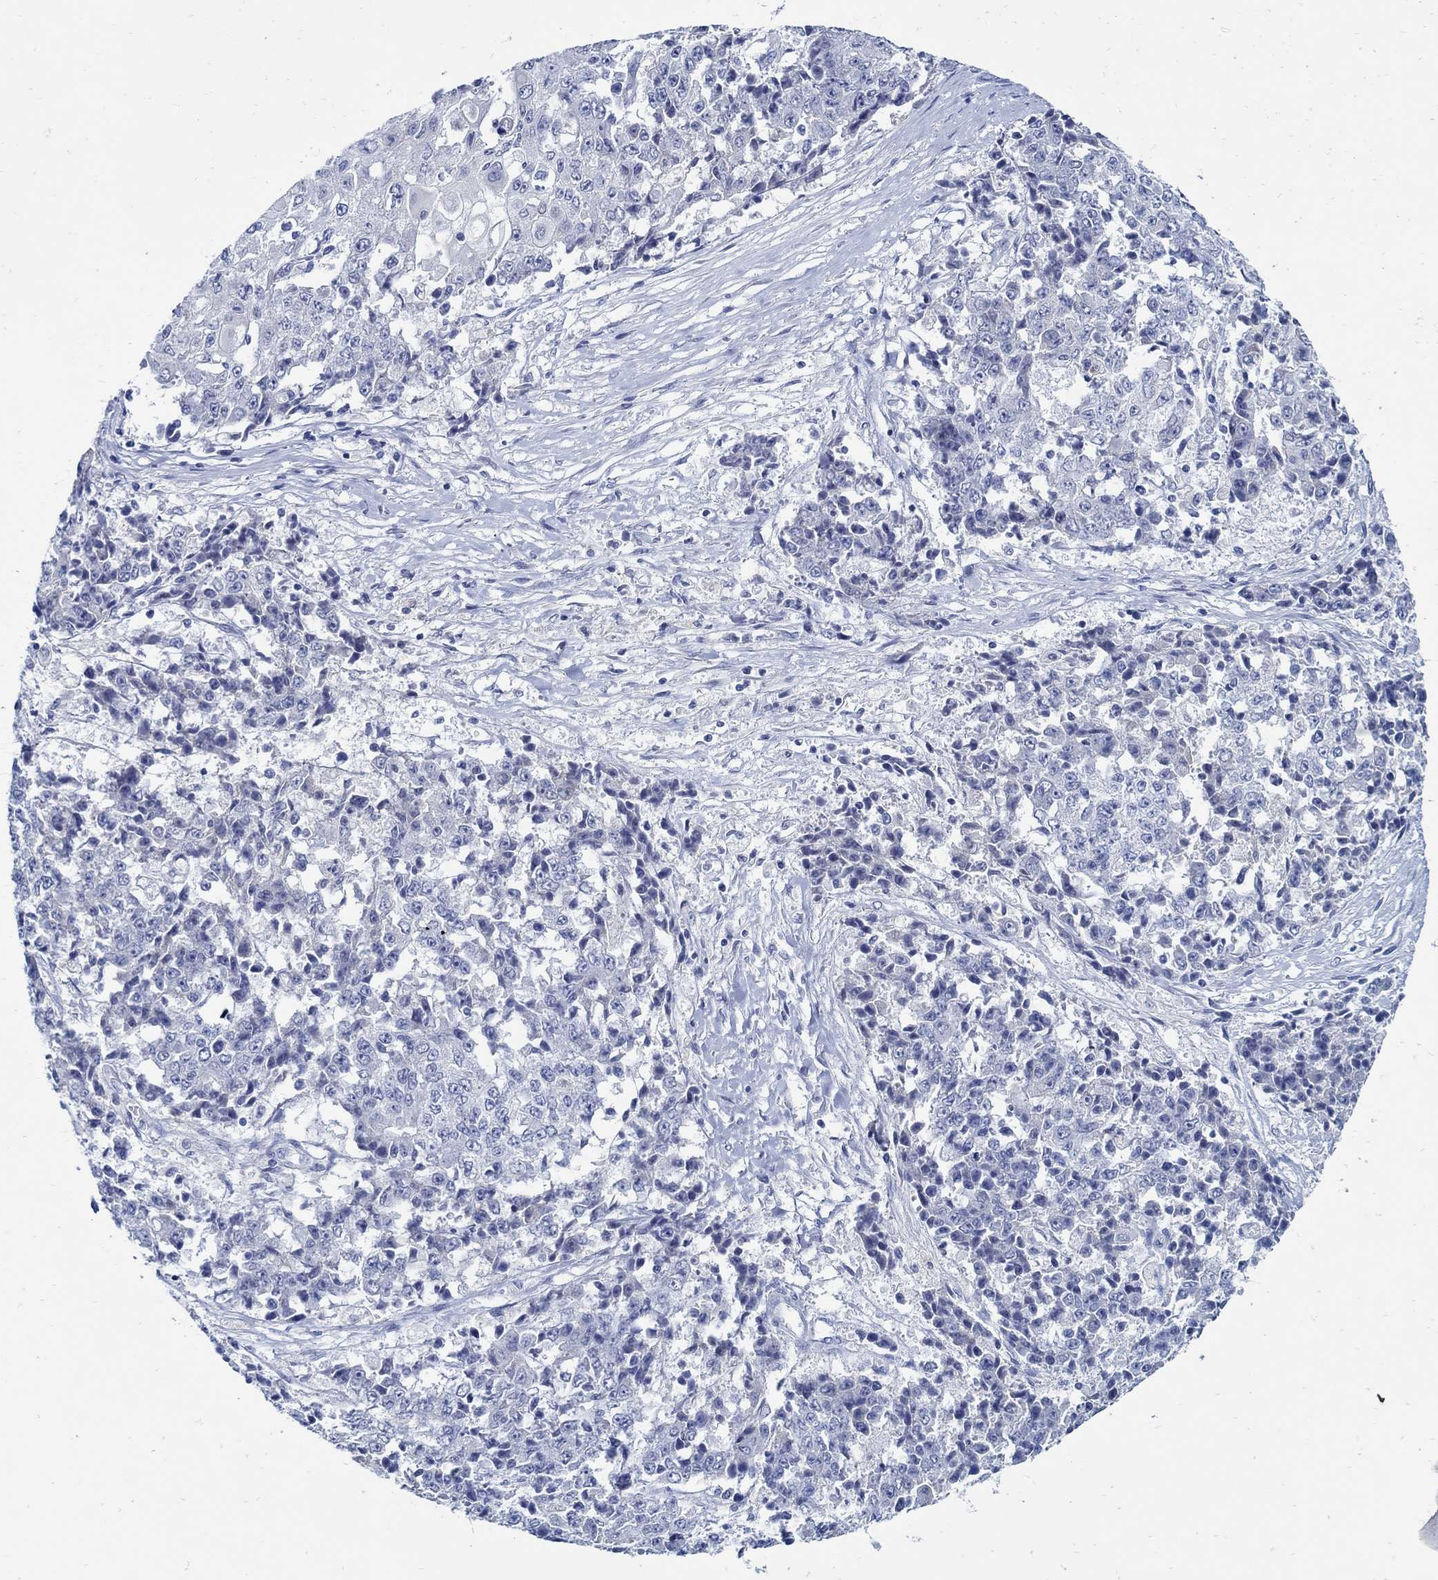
{"staining": {"intensity": "negative", "quantity": "none", "location": "none"}, "tissue": "ovarian cancer", "cell_type": "Tumor cells", "image_type": "cancer", "snomed": [{"axis": "morphology", "description": "Carcinoma, endometroid"}, {"axis": "topography", "description": "Ovary"}], "caption": "There is no significant expression in tumor cells of endometroid carcinoma (ovarian).", "gene": "PAX9", "patient": {"sex": "female", "age": 42}}